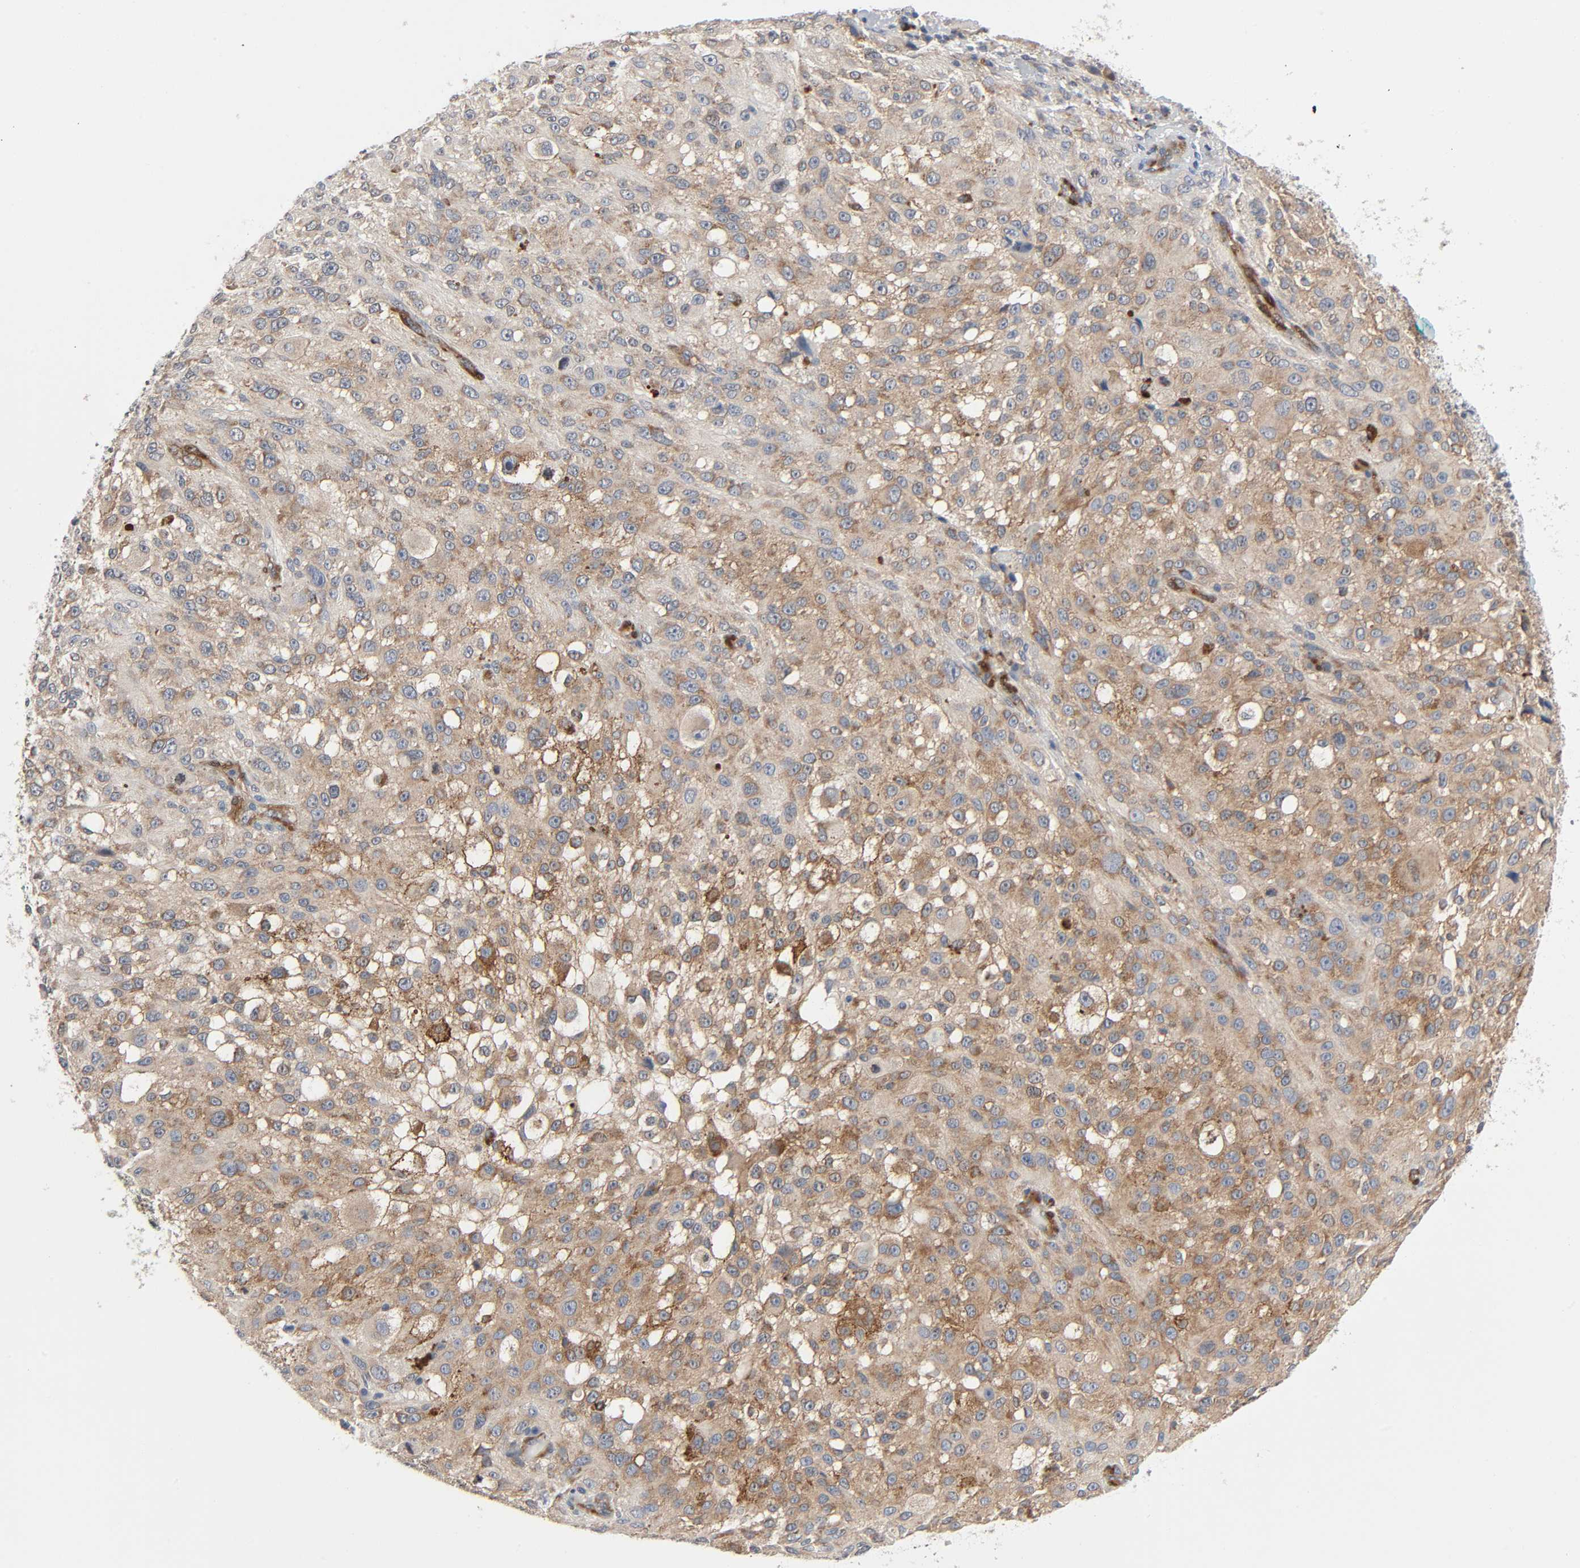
{"staining": {"intensity": "moderate", "quantity": "25%-75%", "location": "cytoplasmic/membranous"}, "tissue": "melanoma", "cell_type": "Tumor cells", "image_type": "cancer", "snomed": [{"axis": "morphology", "description": "Necrosis, NOS"}, {"axis": "morphology", "description": "Malignant melanoma, NOS"}, {"axis": "topography", "description": "Skin"}], "caption": "A histopathology image showing moderate cytoplasmic/membranous positivity in approximately 25%-75% of tumor cells in malignant melanoma, as visualized by brown immunohistochemical staining.", "gene": "PTK2", "patient": {"sex": "female", "age": 87}}